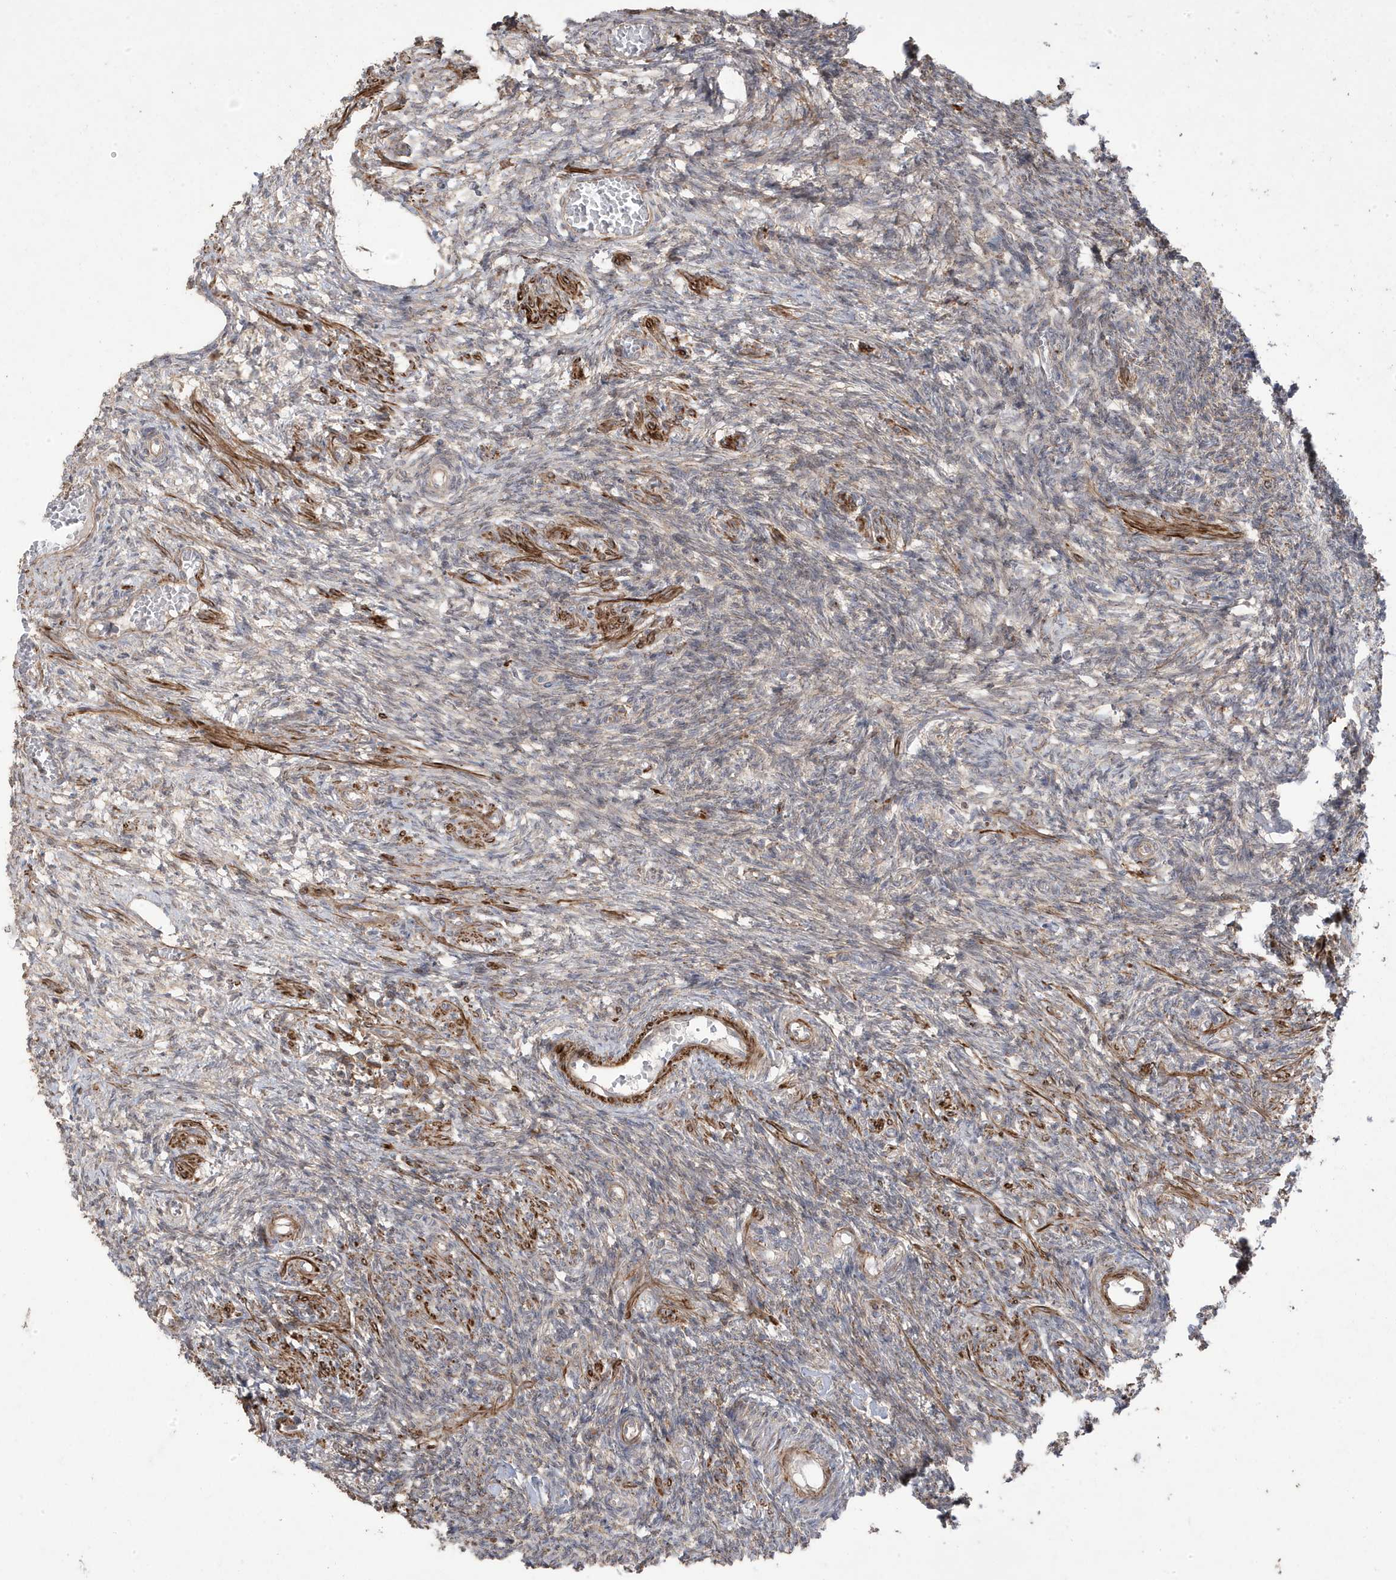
{"staining": {"intensity": "negative", "quantity": "none", "location": "none"}, "tissue": "ovary", "cell_type": "Ovarian stroma cells", "image_type": "normal", "snomed": [{"axis": "morphology", "description": "Normal tissue, NOS"}, {"axis": "topography", "description": "Ovary"}], "caption": "DAB immunohistochemical staining of normal ovary exhibits no significant staining in ovarian stroma cells. The staining was performed using DAB (3,3'-diaminobenzidine) to visualize the protein expression in brown, while the nuclei were stained in blue with hematoxylin (Magnification: 20x).", "gene": "CETN3", "patient": {"sex": "female", "age": 27}}